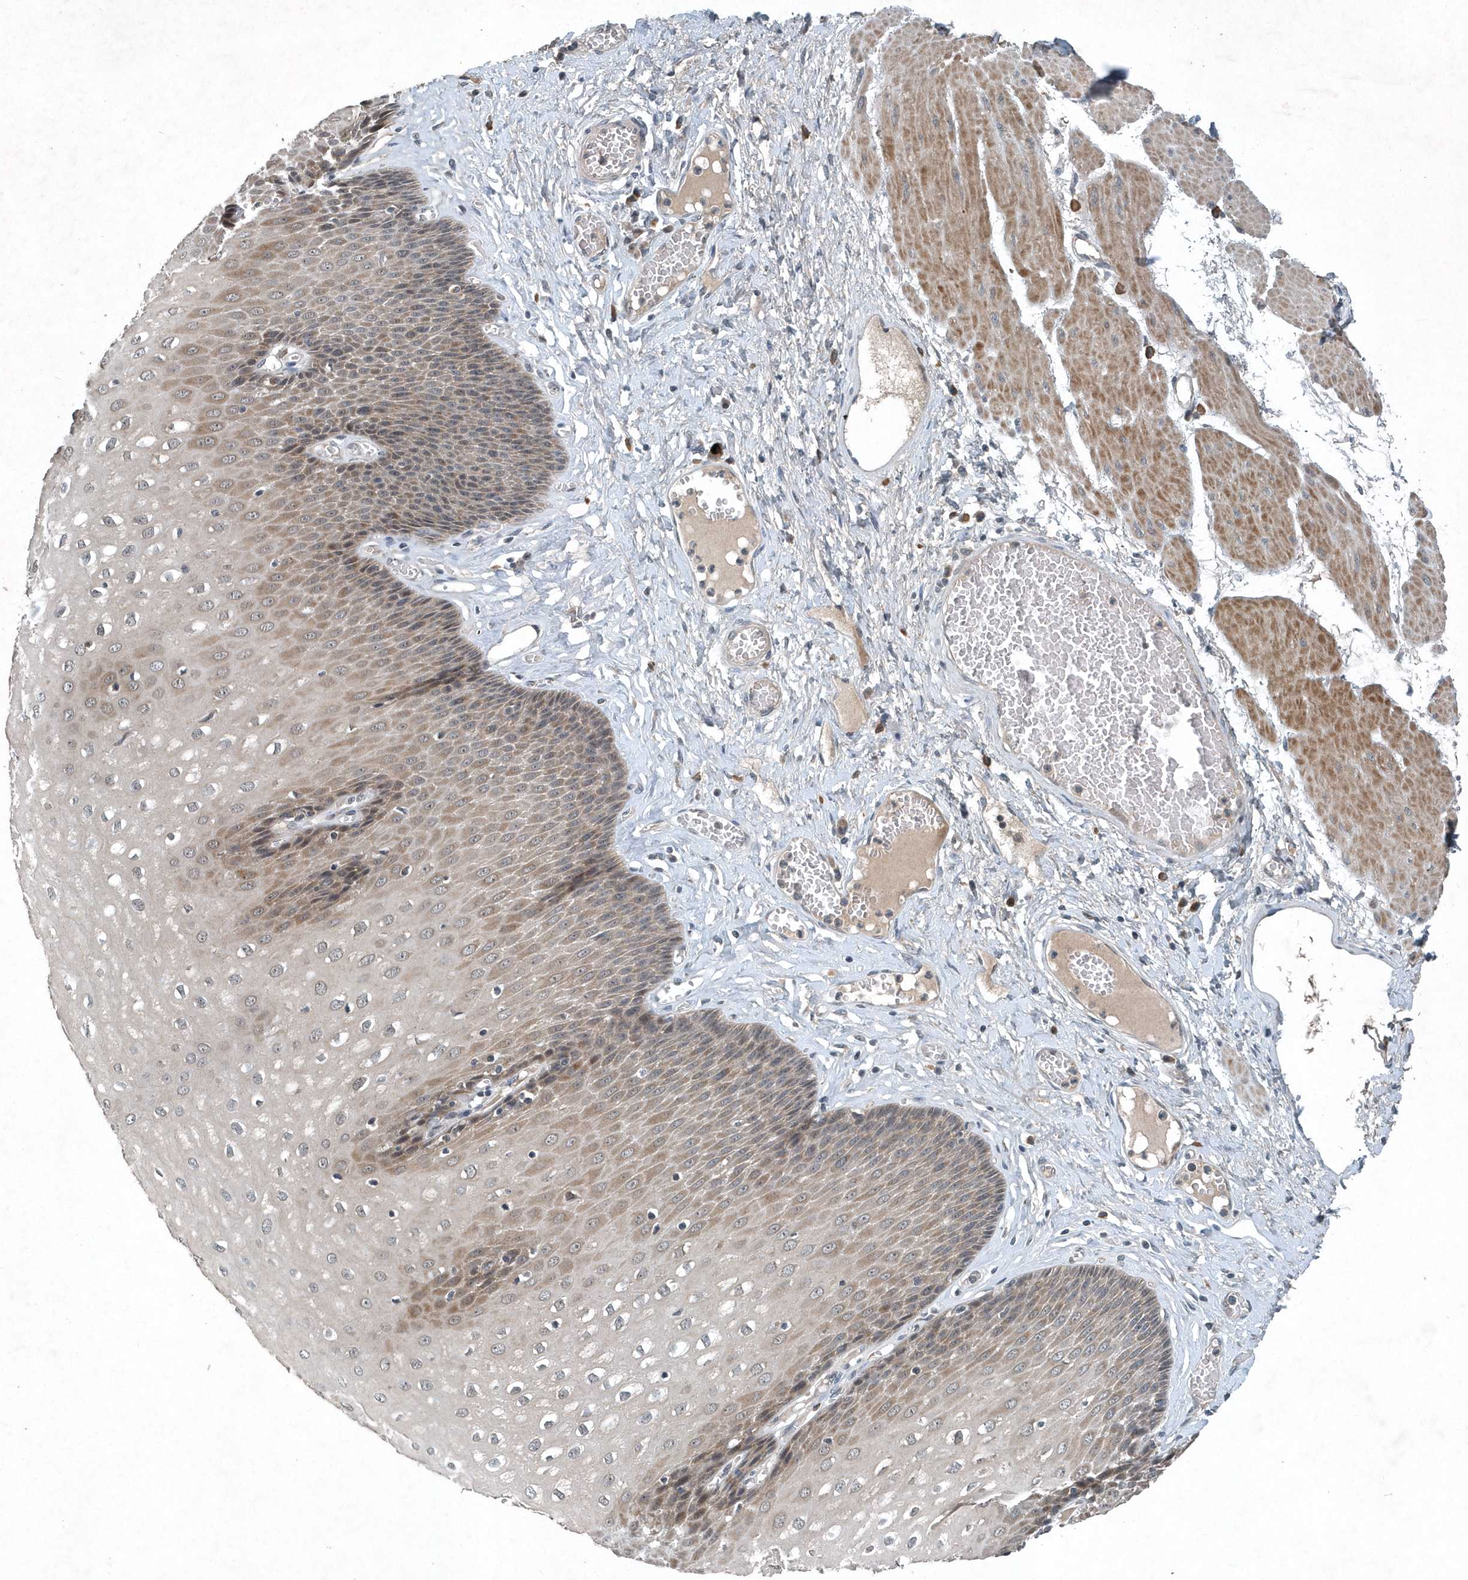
{"staining": {"intensity": "moderate", "quantity": "25%-75%", "location": "cytoplasmic/membranous"}, "tissue": "esophagus", "cell_type": "Squamous epithelial cells", "image_type": "normal", "snomed": [{"axis": "morphology", "description": "Normal tissue, NOS"}, {"axis": "topography", "description": "Esophagus"}], "caption": "Immunohistochemistry (IHC) of benign human esophagus demonstrates medium levels of moderate cytoplasmic/membranous expression in approximately 25%-75% of squamous epithelial cells.", "gene": "SCFD2", "patient": {"sex": "male", "age": 60}}